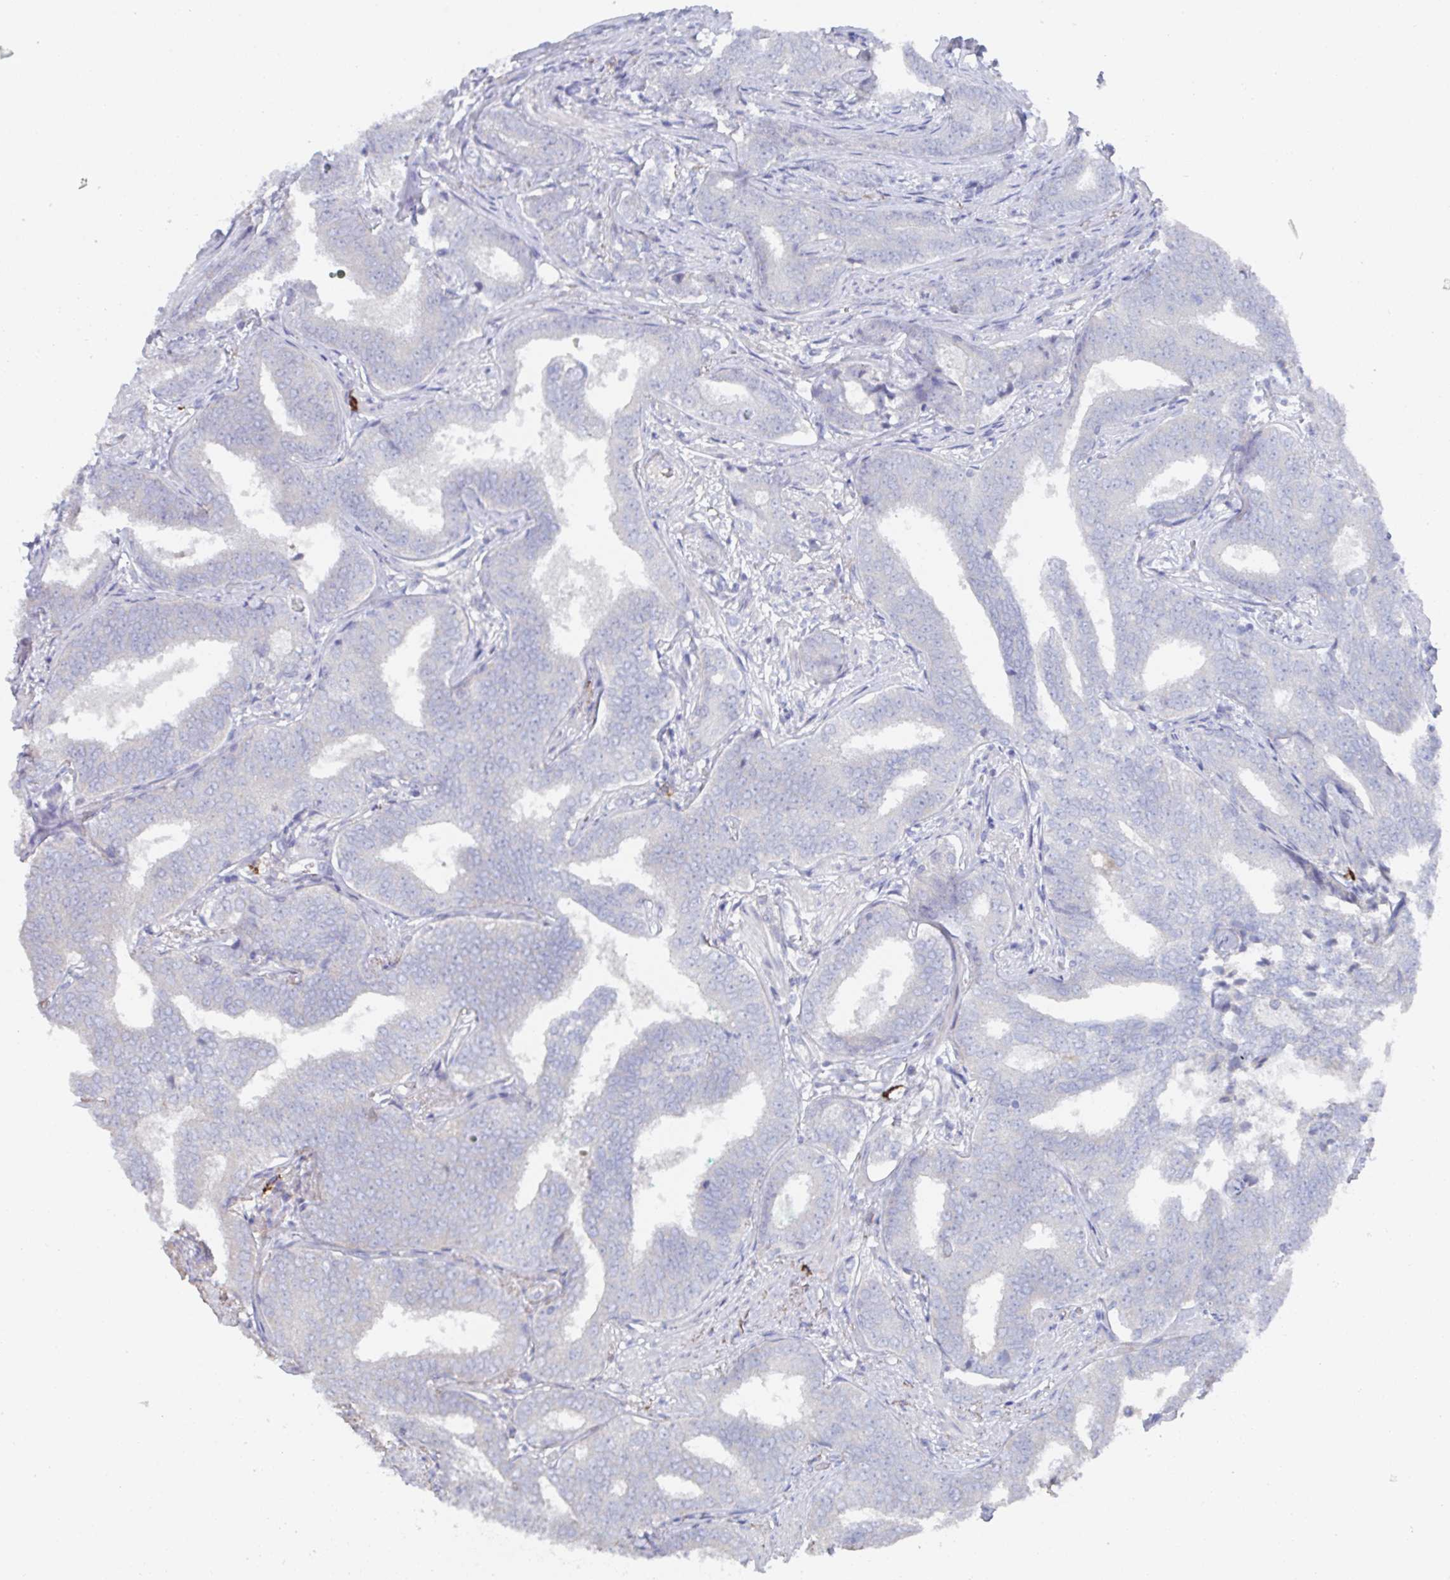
{"staining": {"intensity": "negative", "quantity": "none", "location": "none"}, "tissue": "prostate cancer", "cell_type": "Tumor cells", "image_type": "cancer", "snomed": [{"axis": "morphology", "description": "Adenocarcinoma, High grade"}, {"axis": "topography", "description": "Prostate"}], "caption": "This is an immunohistochemistry (IHC) histopathology image of human prostate adenocarcinoma (high-grade). There is no expression in tumor cells.", "gene": "KCNK5", "patient": {"sex": "male", "age": 72}}